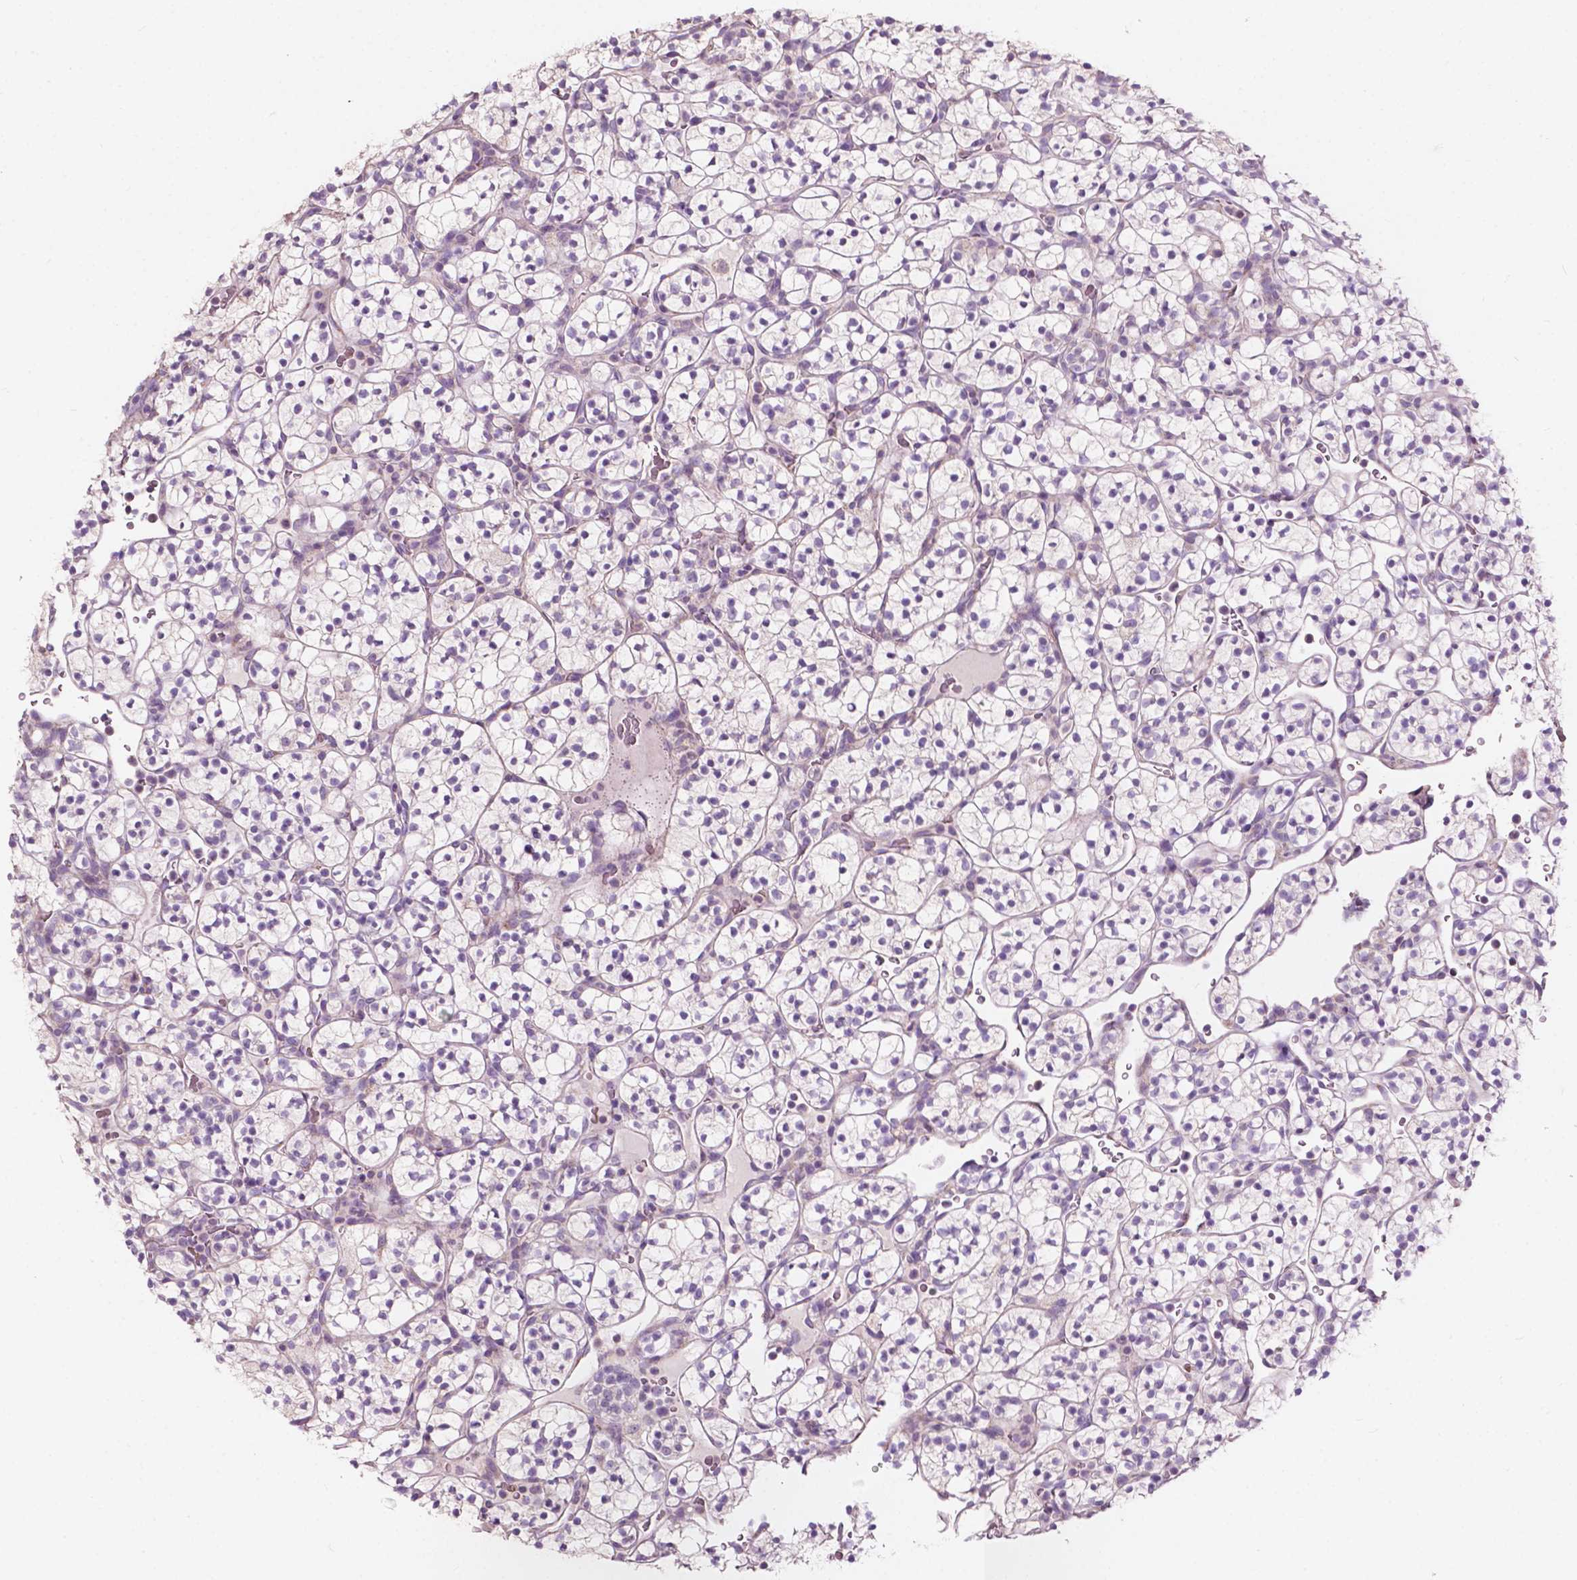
{"staining": {"intensity": "negative", "quantity": "none", "location": "none"}, "tissue": "renal cancer", "cell_type": "Tumor cells", "image_type": "cancer", "snomed": [{"axis": "morphology", "description": "Adenocarcinoma, NOS"}, {"axis": "topography", "description": "Kidney"}], "caption": "This is an immunohistochemistry (IHC) histopathology image of adenocarcinoma (renal). There is no positivity in tumor cells.", "gene": "NDUFS1", "patient": {"sex": "female", "age": 89}}